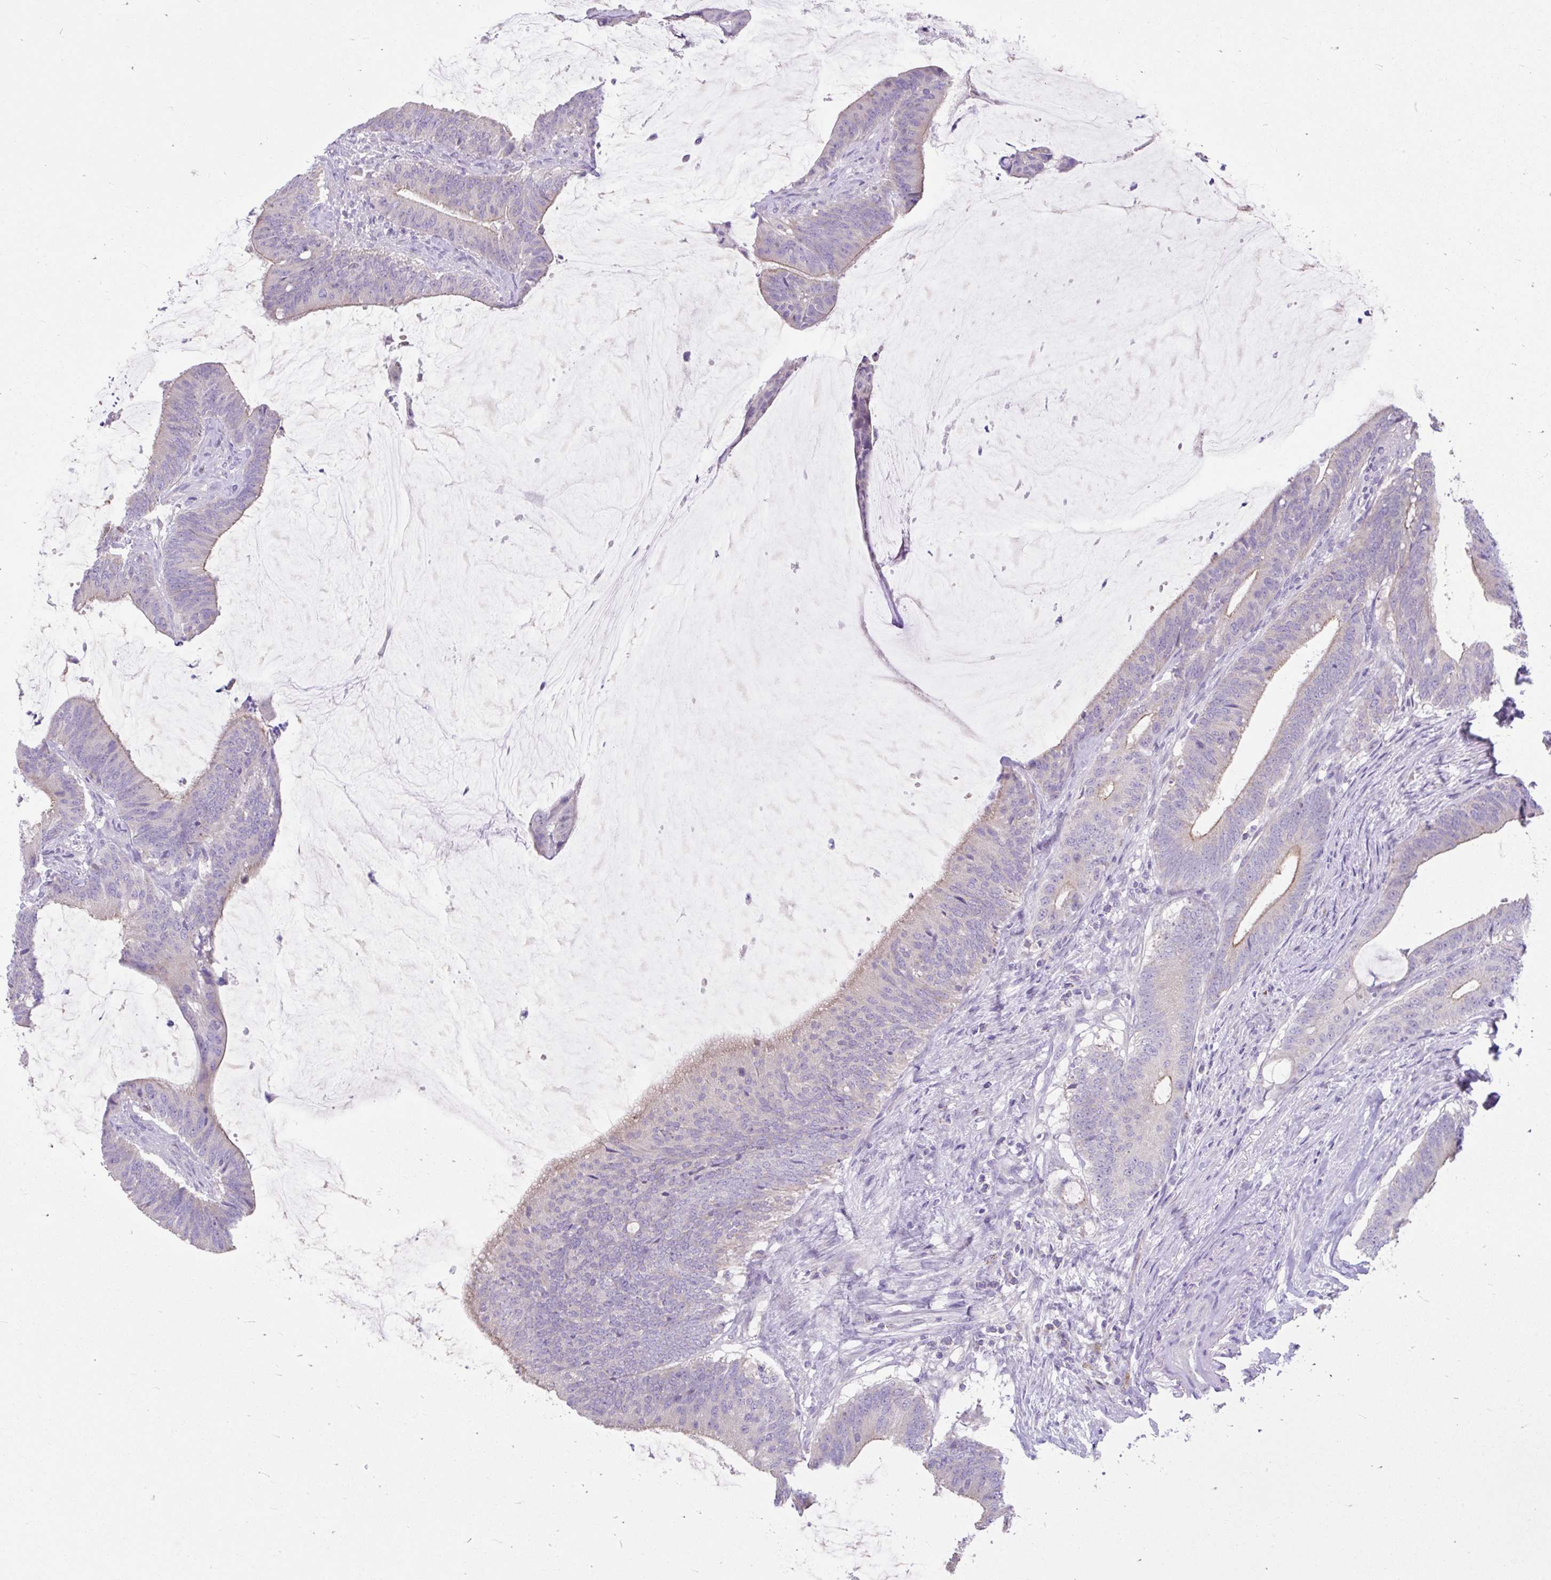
{"staining": {"intensity": "negative", "quantity": "none", "location": "none"}, "tissue": "colorectal cancer", "cell_type": "Tumor cells", "image_type": "cancer", "snomed": [{"axis": "morphology", "description": "Adenocarcinoma, NOS"}, {"axis": "topography", "description": "Colon"}], "caption": "DAB immunohistochemical staining of human colorectal cancer demonstrates no significant expression in tumor cells.", "gene": "CCSAP", "patient": {"sex": "female", "age": 43}}